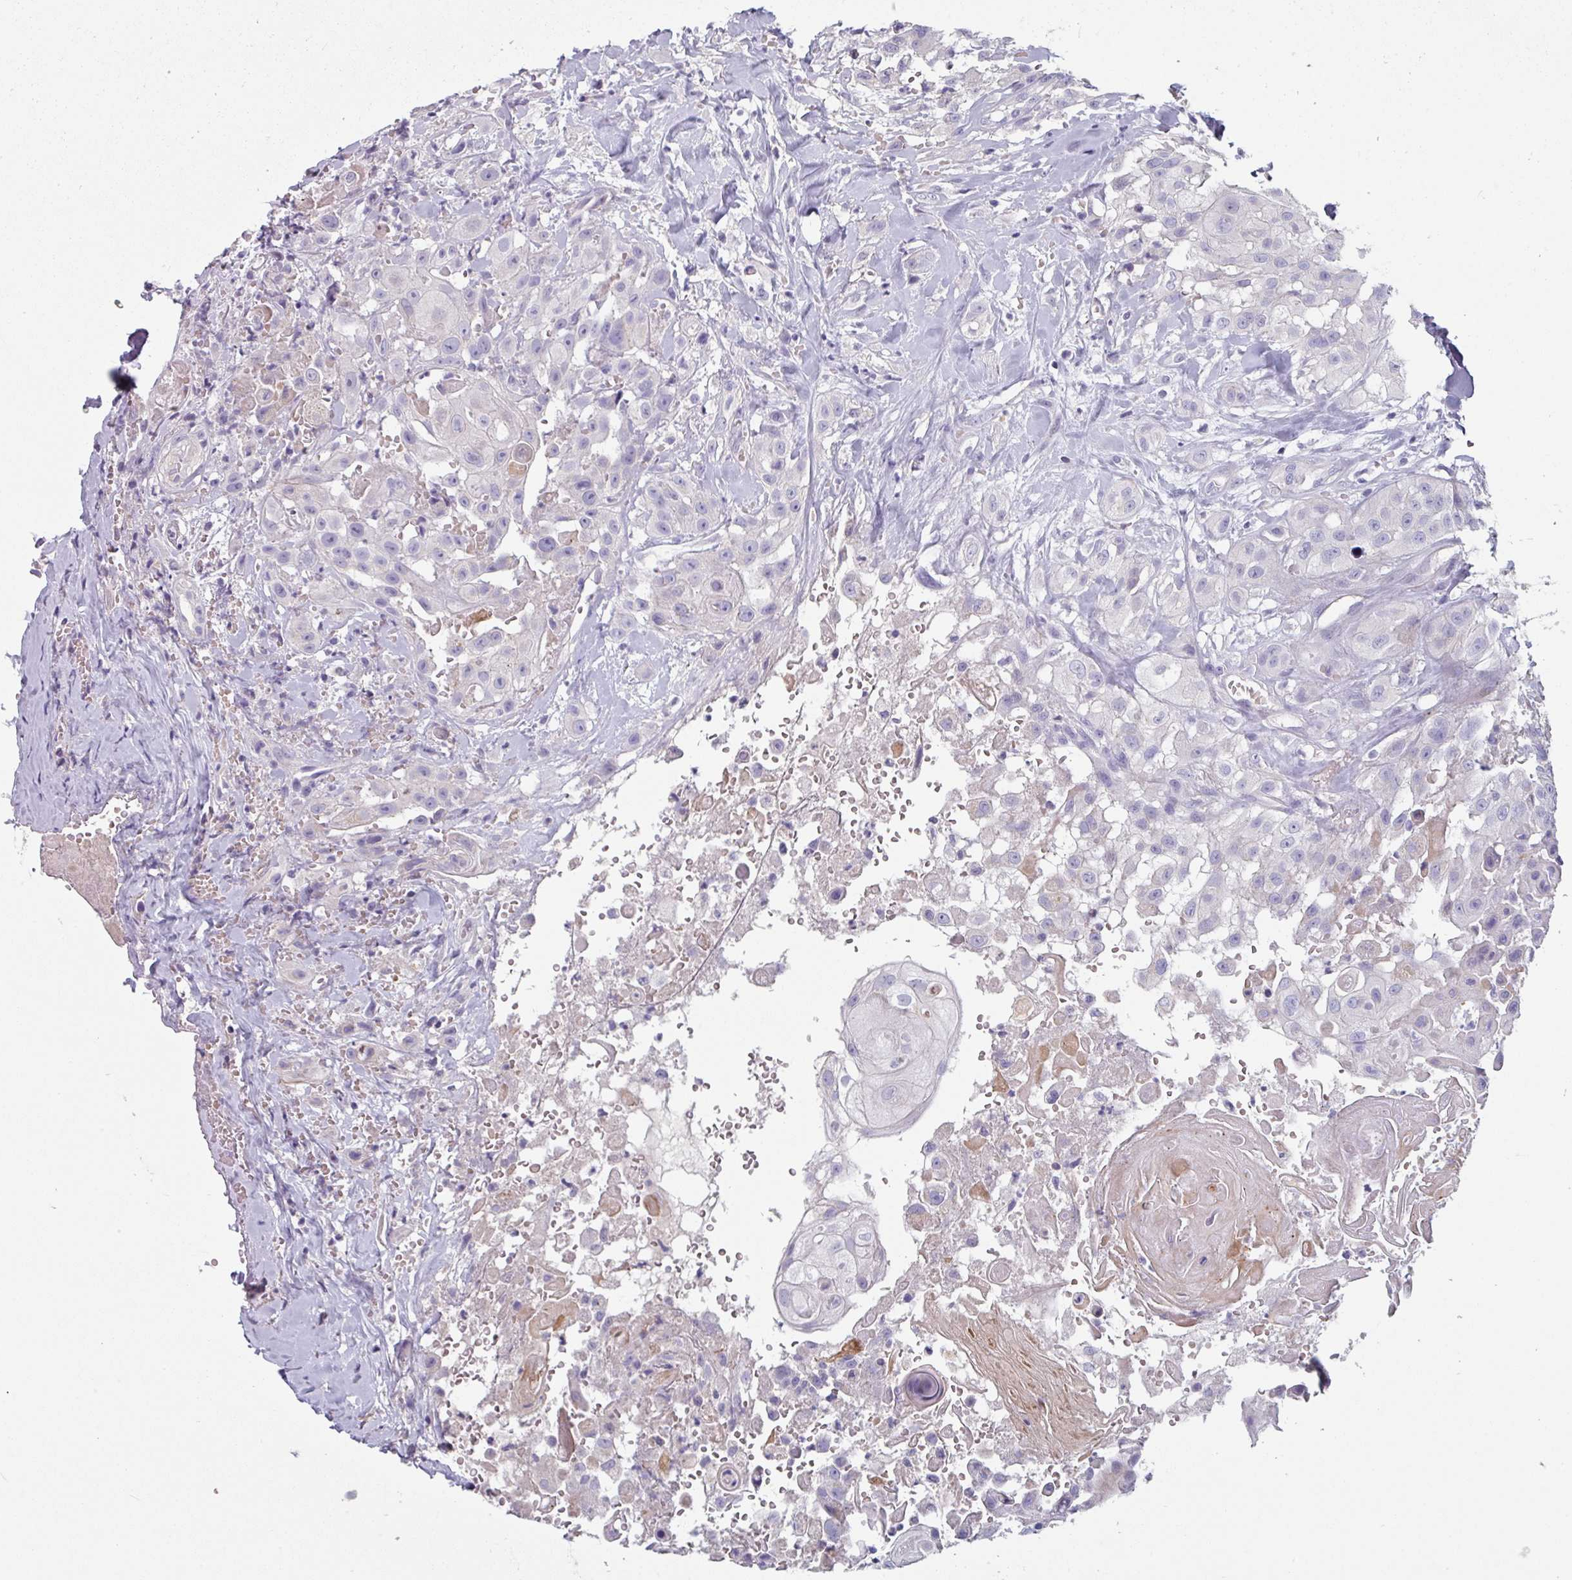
{"staining": {"intensity": "negative", "quantity": "none", "location": "none"}, "tissue": "head and neck cancer", "cell_type": "Tumor cells", "image_type": "cancer", "snomed": [{"axis": "morphology", "description": "Squamous cell carcinoma, NOS"}, {"axis": "topography", "description": "Head-Neck"}], "caption": "An immunohistochemistry (IHC) histopathology image of head and neck cancer (squamous cell carcinoma) is shown. There is no staining in tumor cells of head and neck cancer (squamous cell carcinoma). The staining is performed using DAB (3,3'-diaminobenzidine) brown chromogen with nuclei counter-stained in using hematoxylin.", "gene": "TMEM132A", "patient": {"sex": "male", "age": 83}}